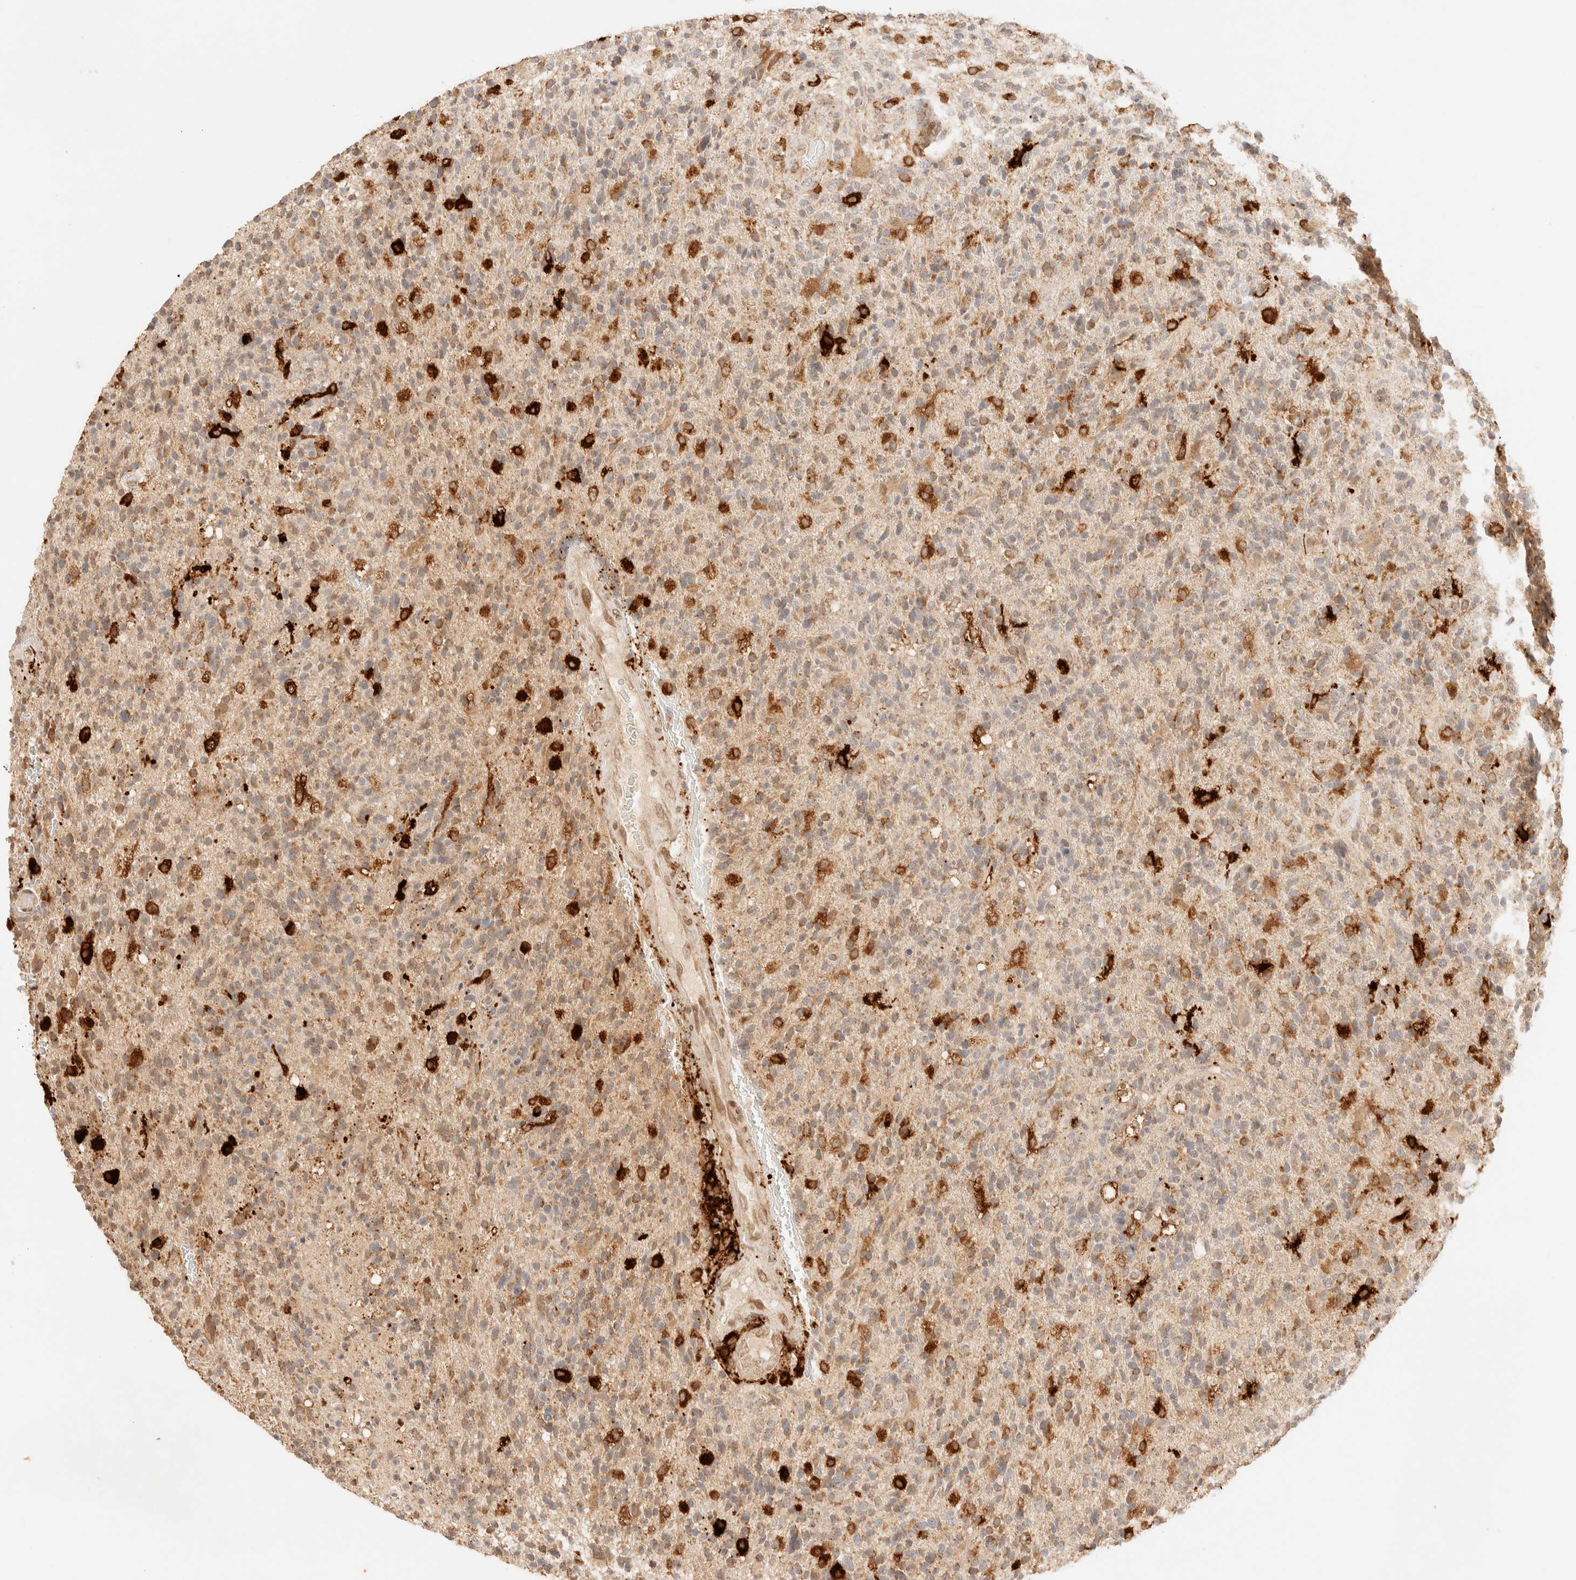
{"staining": {"intensity": "moderate", "quantity": "25%-75%", "location": "cytoplasmic/membranous"}, "tissue": "glioma", "cell_type": "Tumor cells", "image_type": "cancer", "snomed": [{"axis": "morphology", "description": "Glioma, malignant, High grade"}, {"axis": "topography", "description": "Brain"}], "caption": "Immunohistochemistry (IHC) (DAB) staining of human glioma exhibits moderate cytoplasmic/membranous protein staining in approximately 25%-75% of tumor cells.", "gene": "TACO1", "patient": {"sex": "male", "age": 72}}